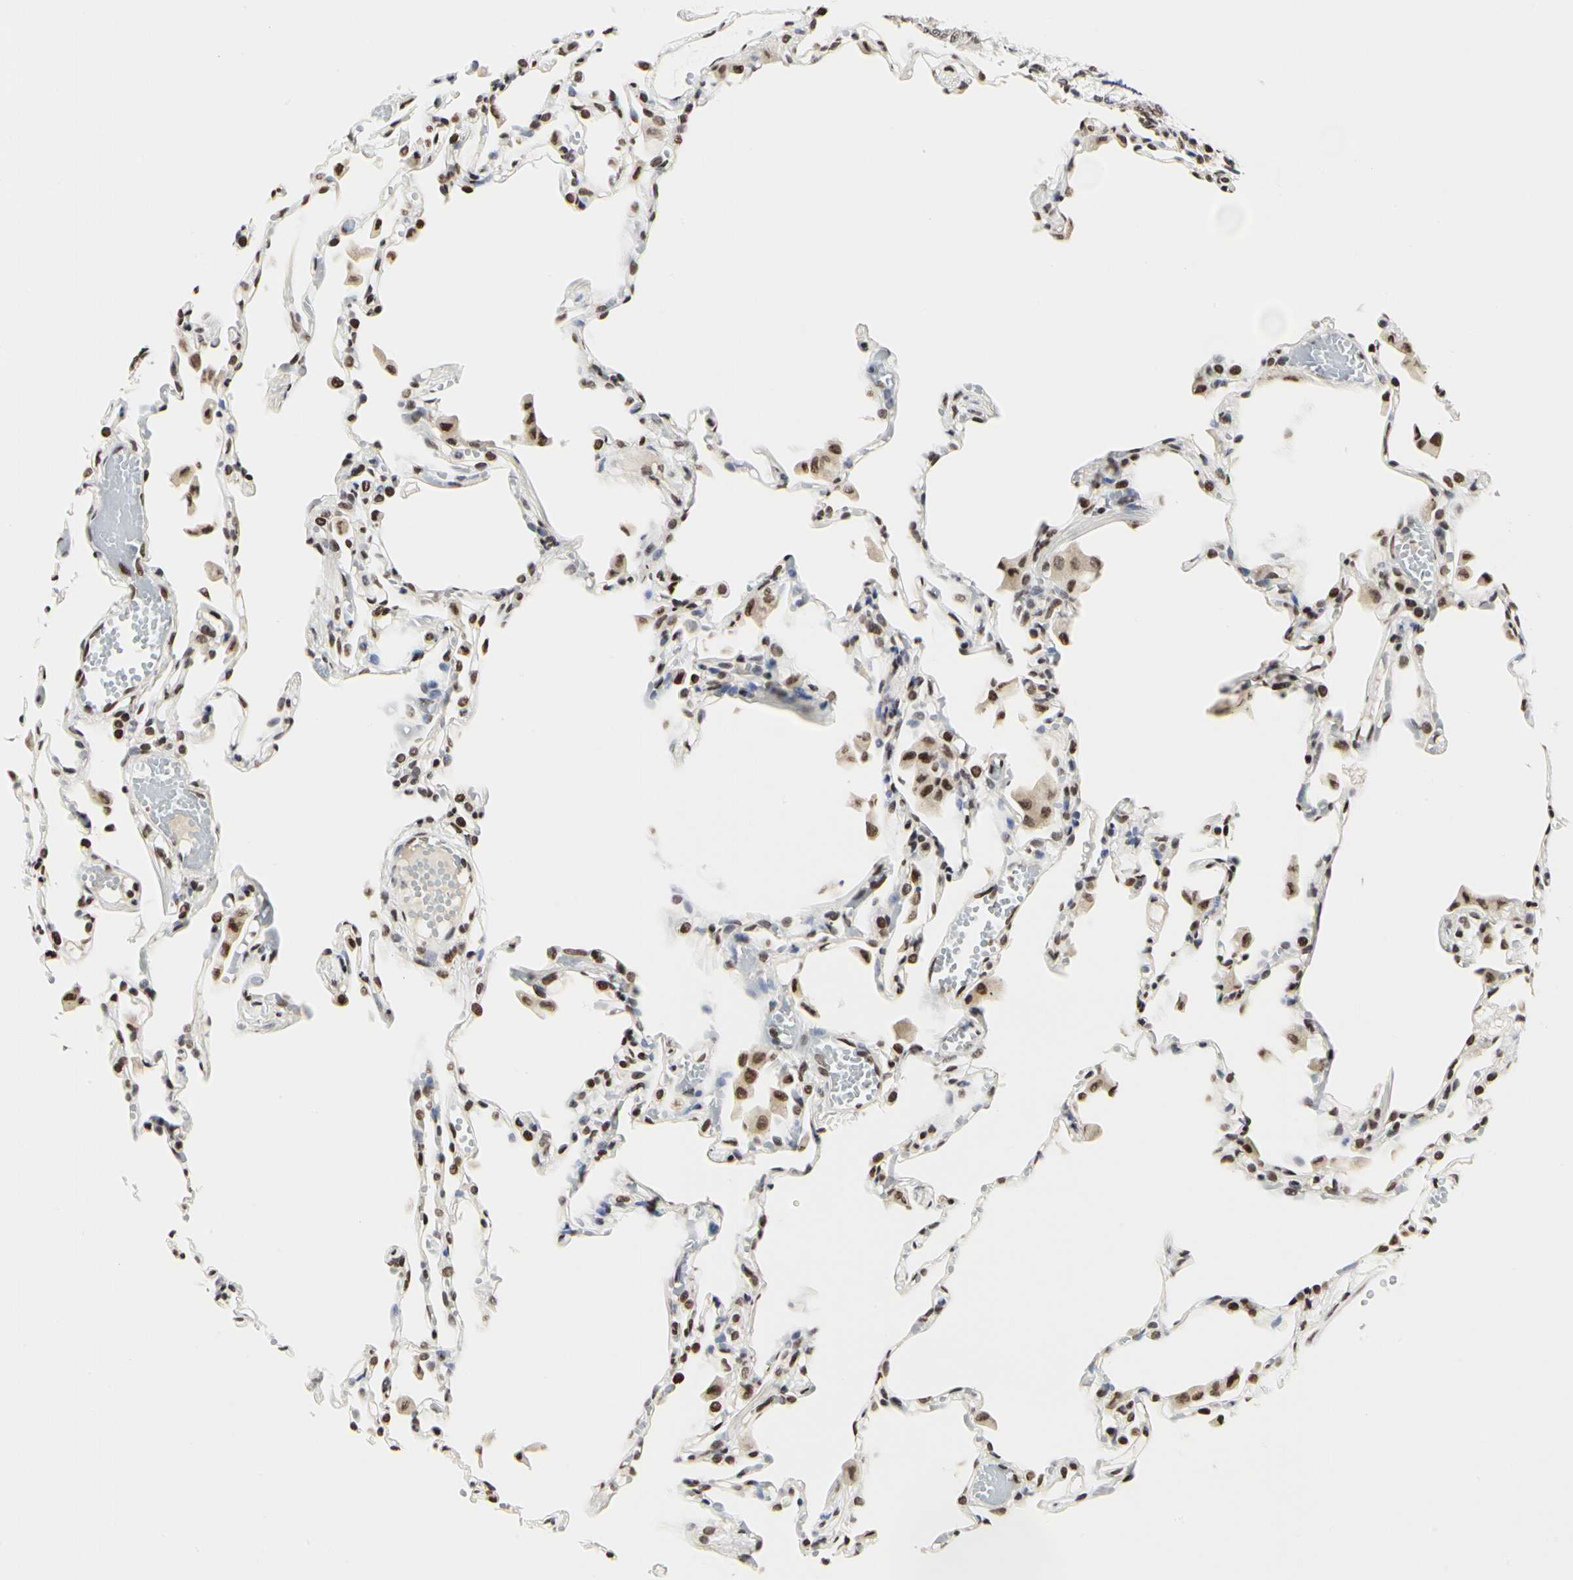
{"staining": {"intensity": "moderate", "quantity": ">75%", "location": "nuclear"}, "tissue": "lung", "cell_type": "Alveolar cells", "image_type": "normal", "snomed": [{"axis": "morphology", "description": "Normal tissue, NOS"}, {"axis": "topography", "description": "Lung"}], "caption": "Protein staining shows moderate nuclear staining in approximately >75% of alveolar cells in unremarkable lung.", "gene": "PRMT3", "patient": {"sex": "female", "age": 49}}